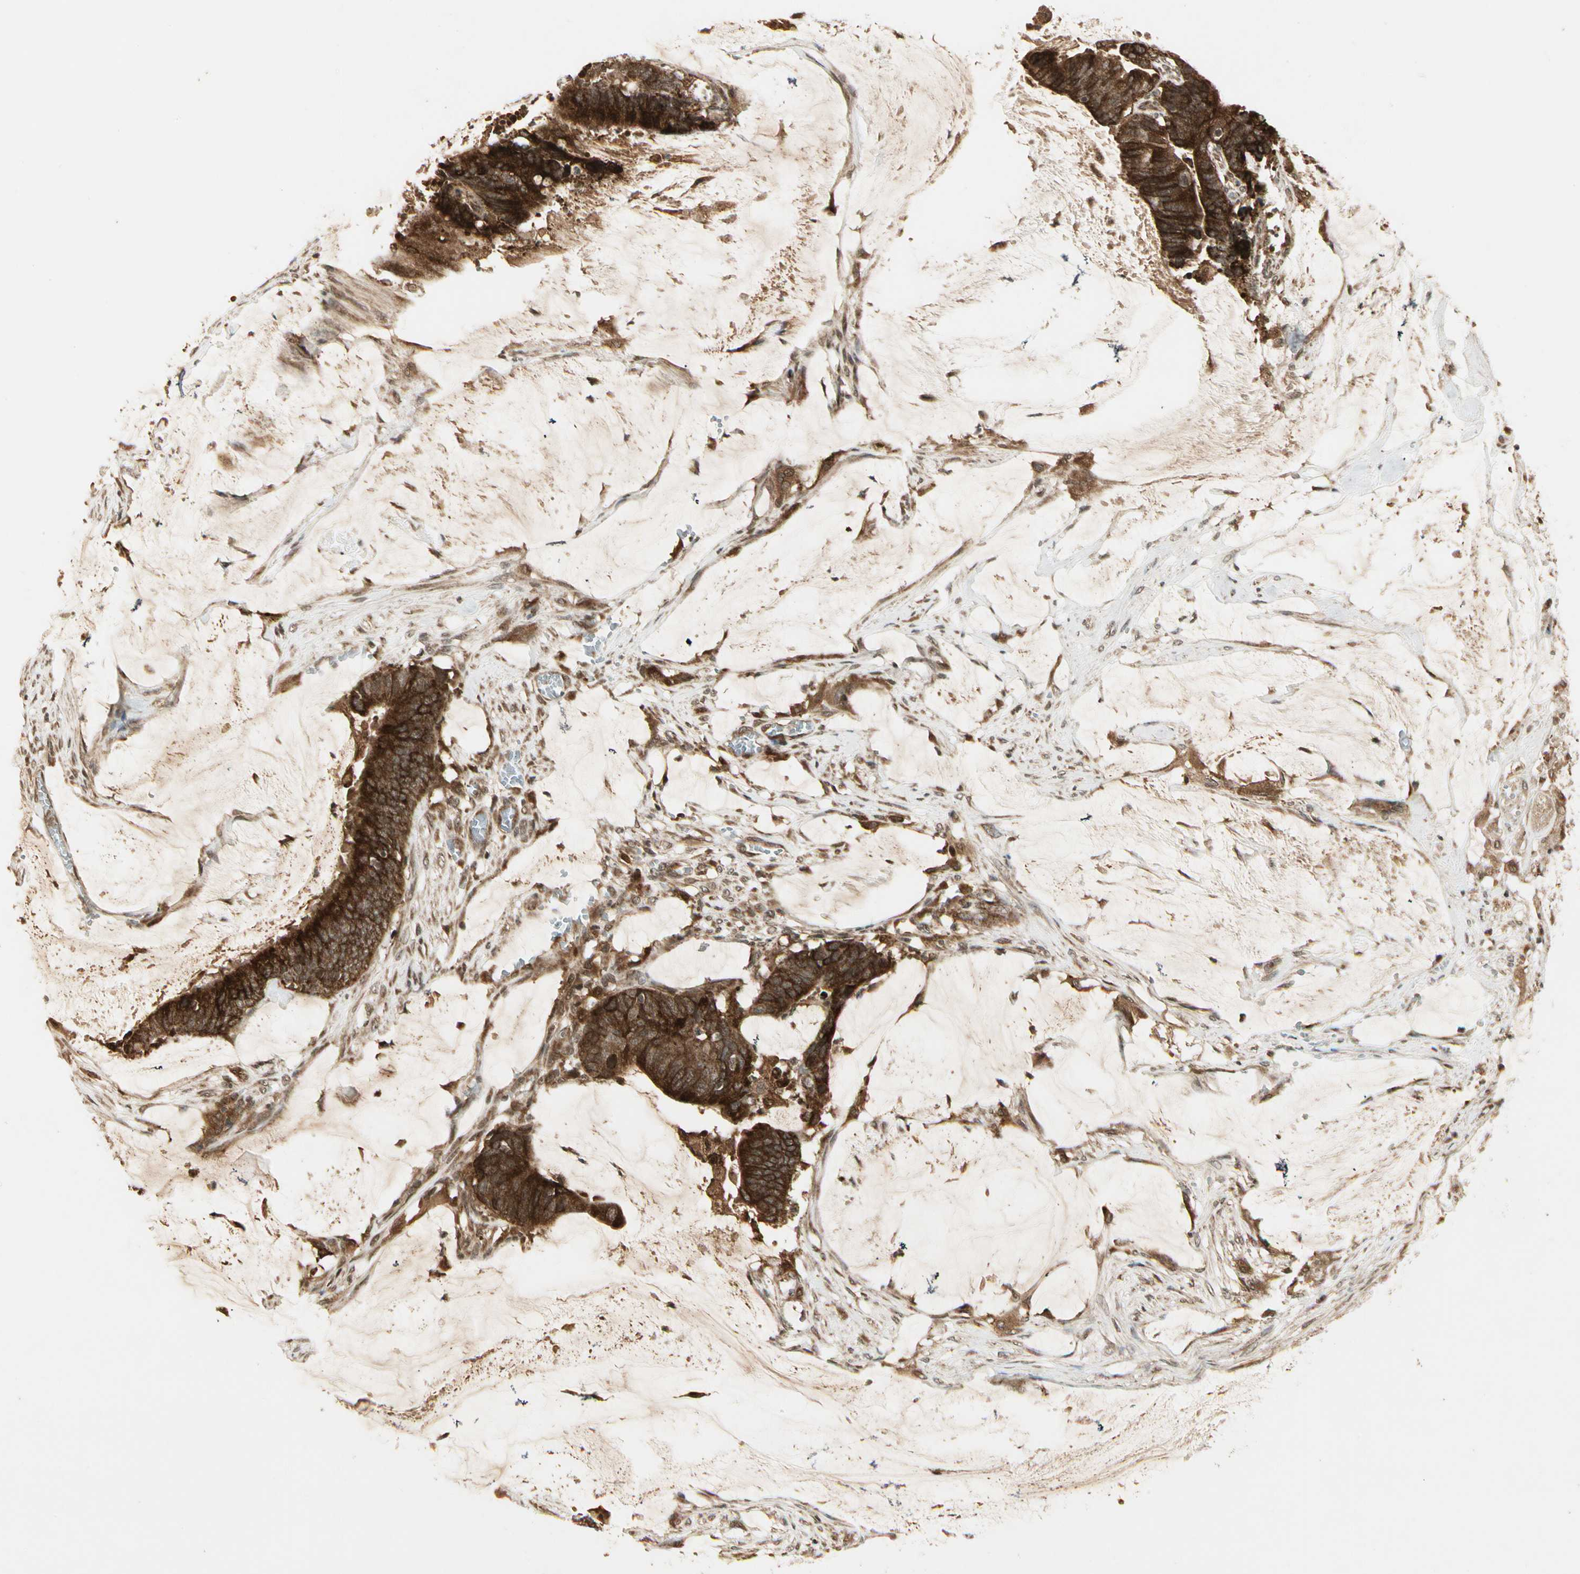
{"staining": {"intensity": "strong", "quantity": ">75%", "location": "cytoplasmic/membranous"}, "tissue": "colorectal cancer", "cell_type": "Tumor cells", "image_type": "cancer", "snomed": [{"axis": "morphology", "description": "Adenocarcinoma, NOS"}, {"axis": "topography", "description": "Rectum"}], "caption": "Adenocarcinoma (colorectal) tissue reveals strong cytoplasmic/membranous expression in approximately >75% of tumor cells", "gene": "GLUL", "patient": {"sex": "female", "age": 66}}